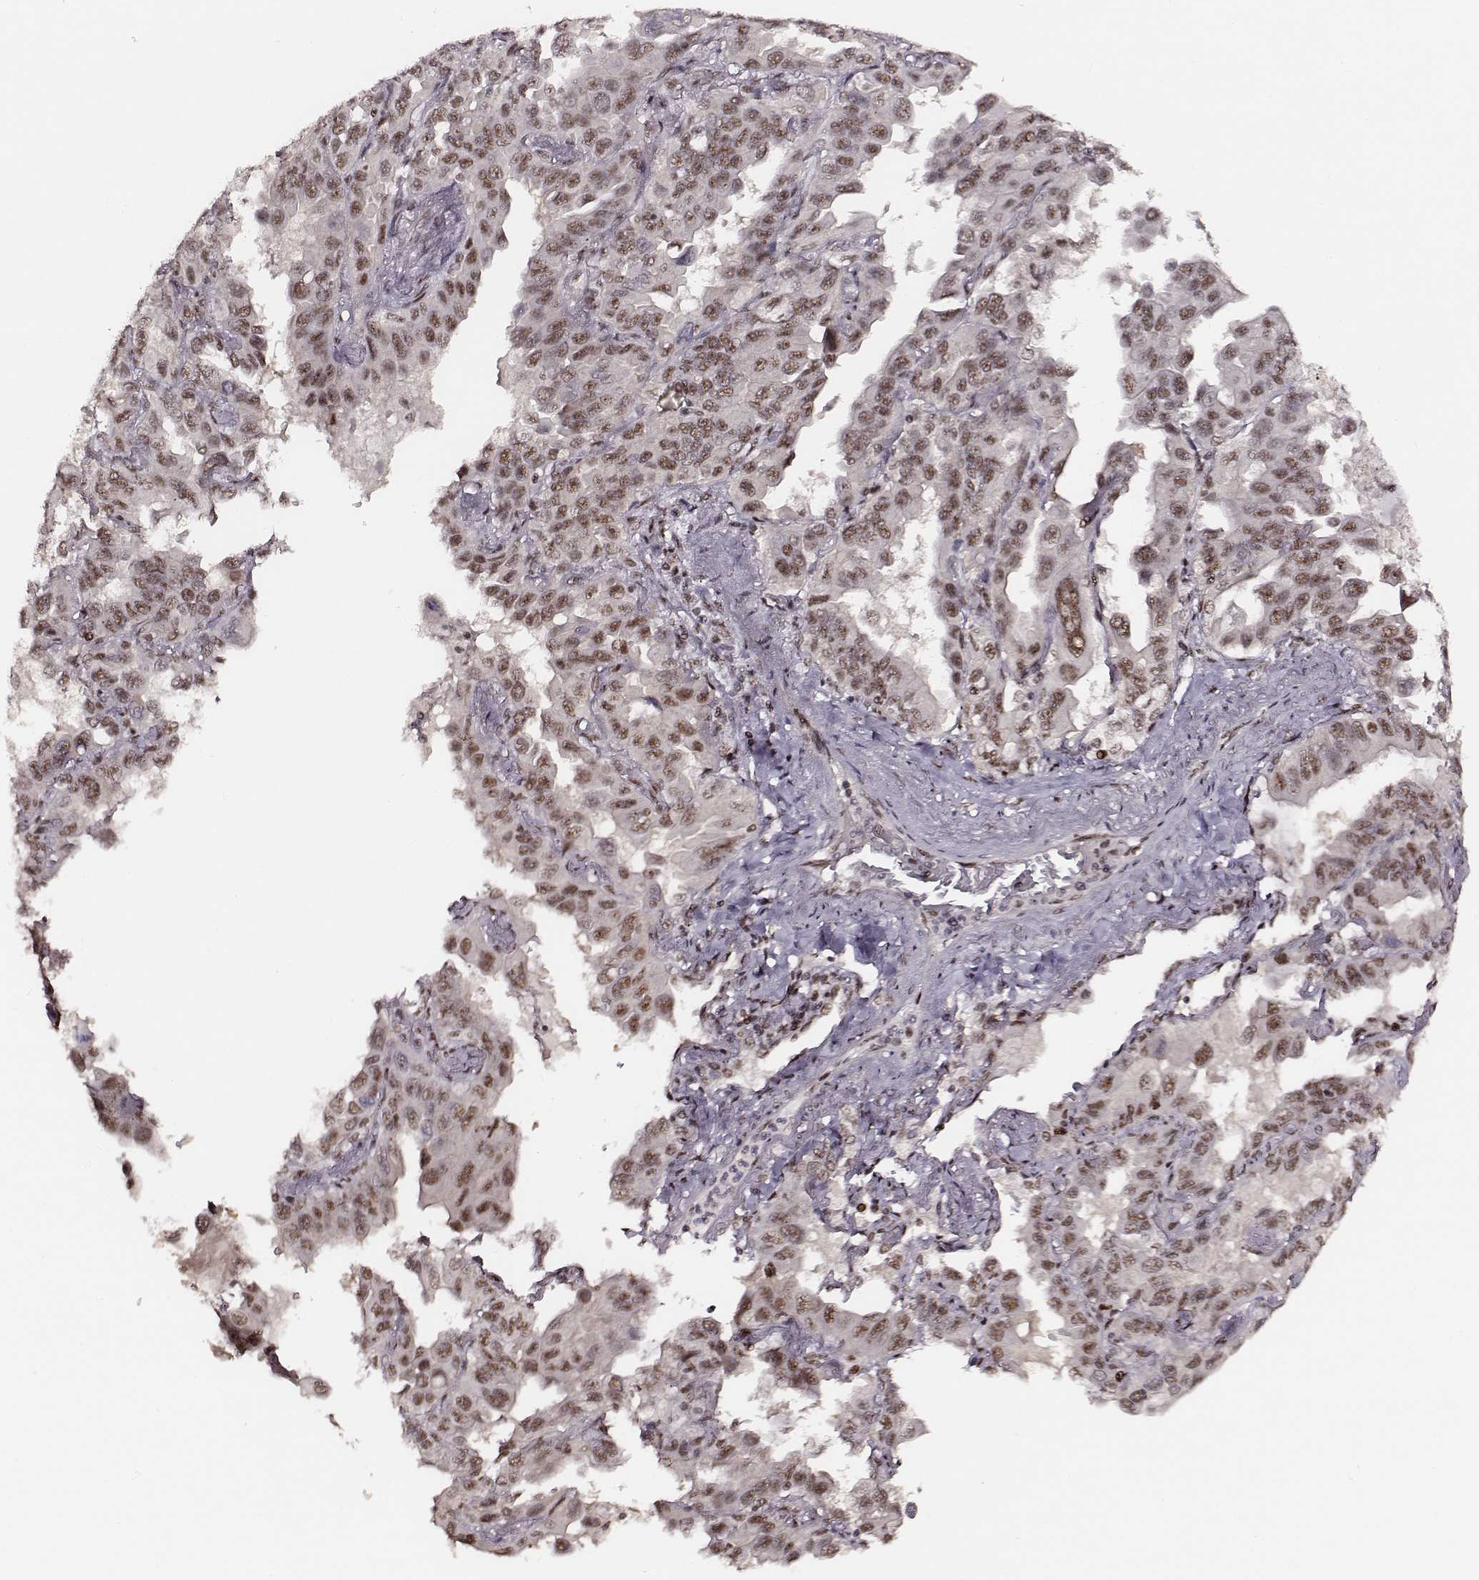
{"staining": {"intensity": "moderate", "quantity": ">75%", "location": "nuclear"}, "tissue": "lung cancer", "cell_type": "Tumor cells", "image_type": "cancer", "snomed": [{"axis": "morphology", "description": "Adenocarcinoma, NOS"}, {"axis": "topography", "description": "Lung"}], "caption": "Tumor cells show moderate nuclear staining in about >75% of cells in lung cancer (adenocarcinoma). The staining was performed using DAB (3,3'-diaminobenzidine) to visualize the protein expression in brown, while the nuclei were stained in blue with hematoxylin (Magnification: 20x).", "gene": "PPARA", "patient": {"sex": "male", "age": 64}}